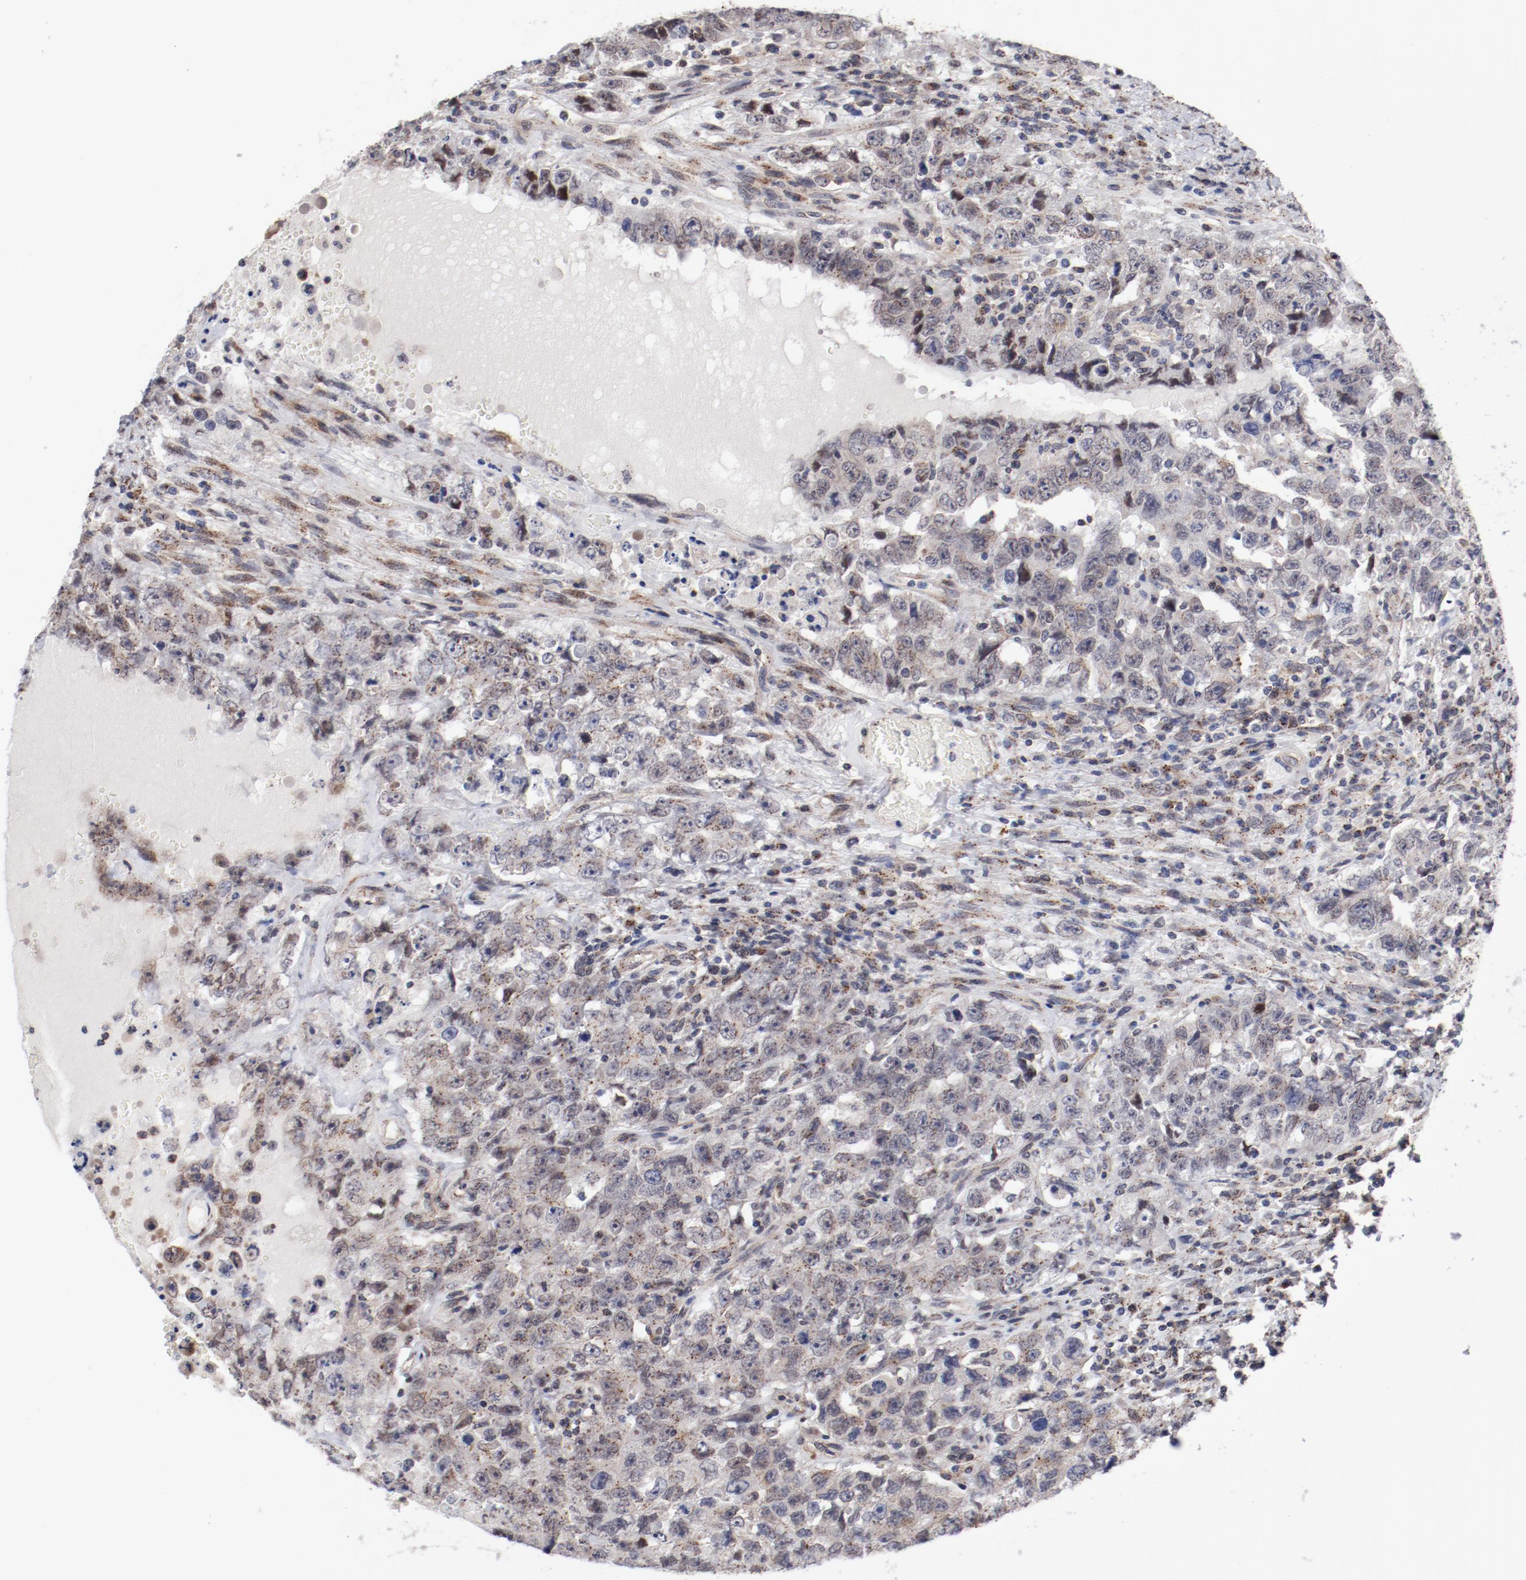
{"staining": {"intensity": "negative", "quantity": "none", "location": "none"}, "tissue": "testis cancer", "cell_type": "Tumor cells", "image_type": "cancer", "snomed": [{"axis": "morphology", "description": "Carcinoma, Embryonal, NOS"}, {"axis": "topography", "description": "Testis"}], "caption": "High power microscopy image of an immunohistochemistry photomicrograph of testis cancer, revealing no significant expression in tumor cells. (Stains: DAB immunohistochemistry (IHC) with hematoxylin counter stain, Microscopy: brightfield microscopy at high magnification).", "gene": "RPL12", "patient": {"sex": "male", "age": 26}}